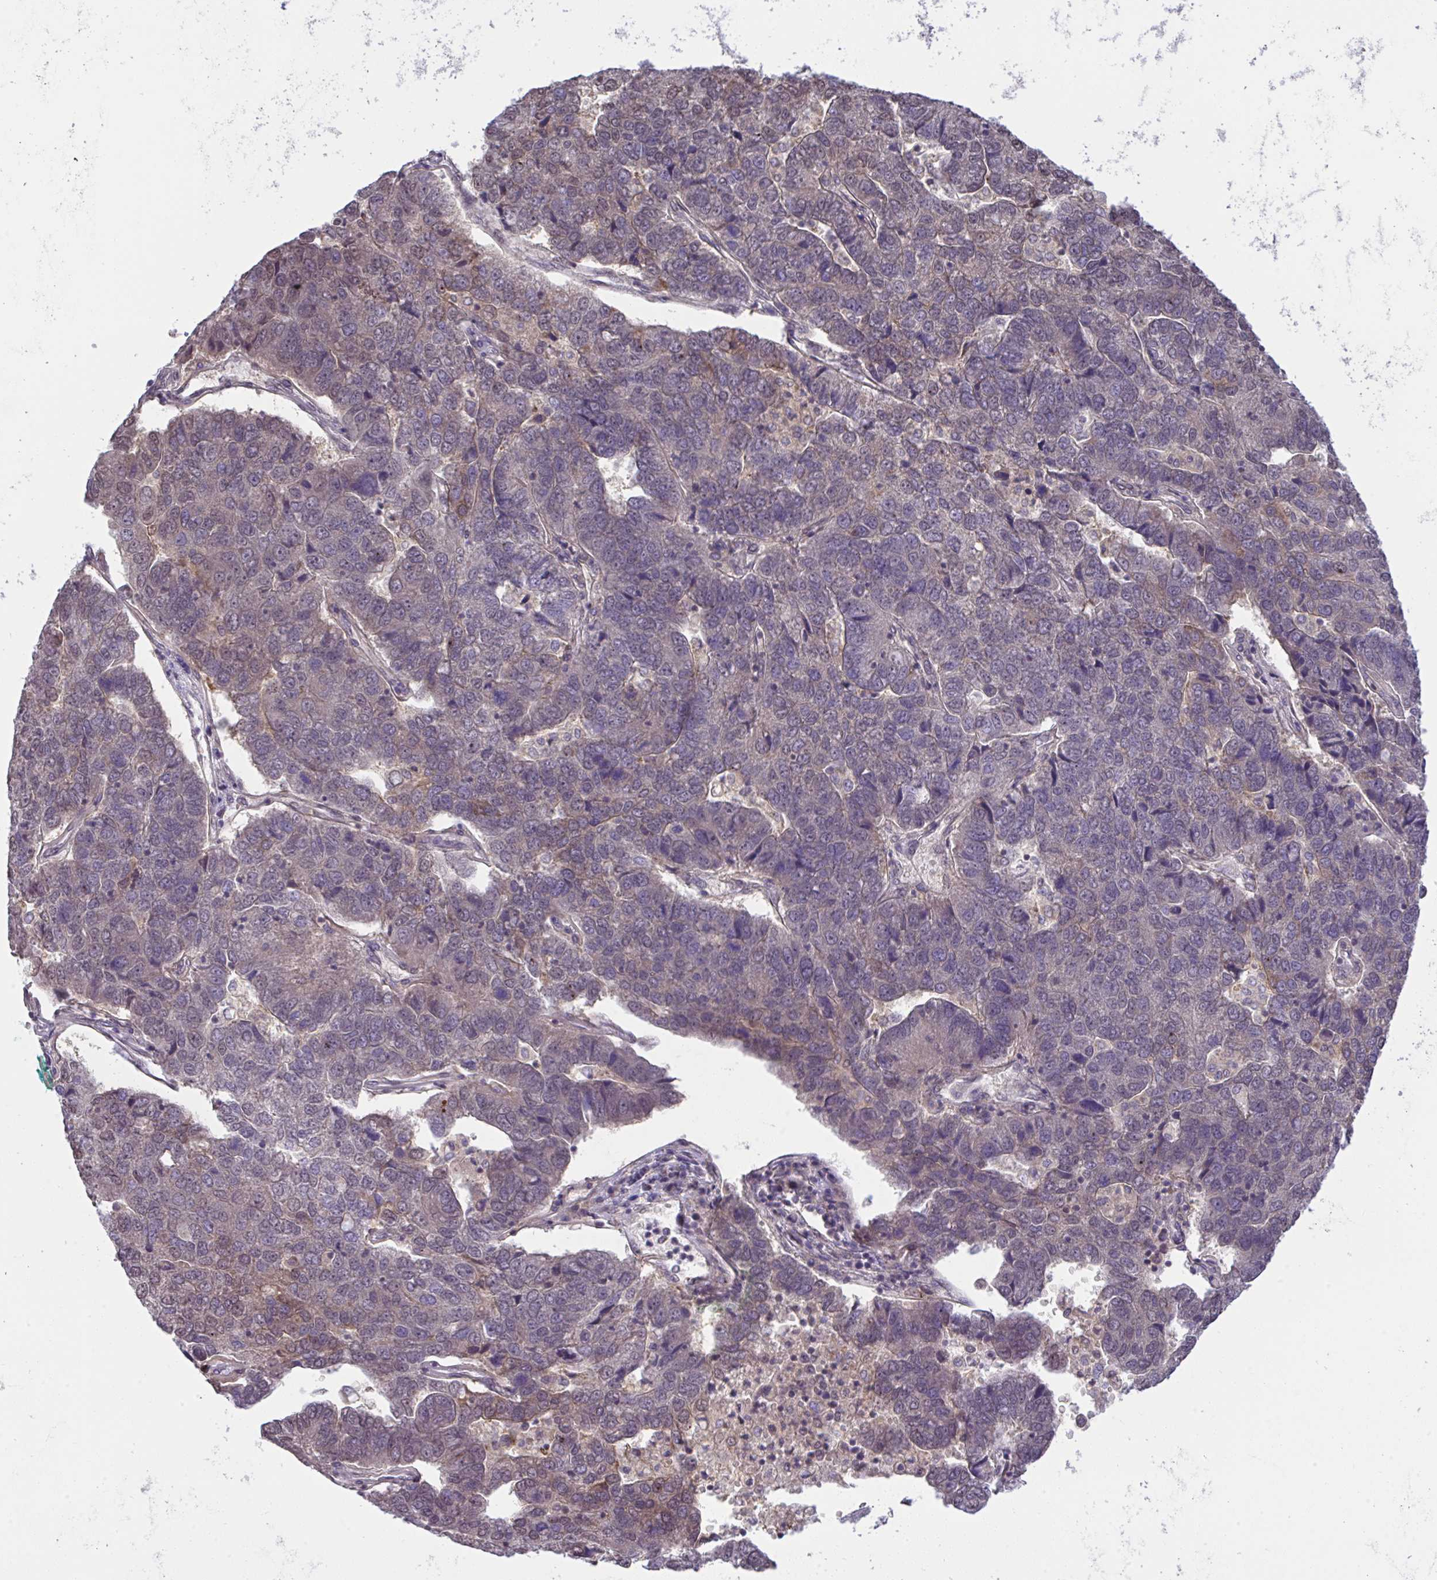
{"staining": {"intensity": "weak", "quantity": "<25%", "location": "cytoplasmic/membranous"}, "tissue": "pancreatic cancer", "cell_type": "Tumor cells", "image_type": "cancer", "snomed": [{"axis": "morphology", "description": "Adenocarcinoma, NOS"}, {"axis": "topography", "description": "Pancreas"}], "caption": "High power microscopy histopathology image of an IHC image of adenocarcinoma (pancreatic), revealing no significant staining in tumor cells.", "gene": "C9orf64", "patient": {"sex": "female", "age": 61}}